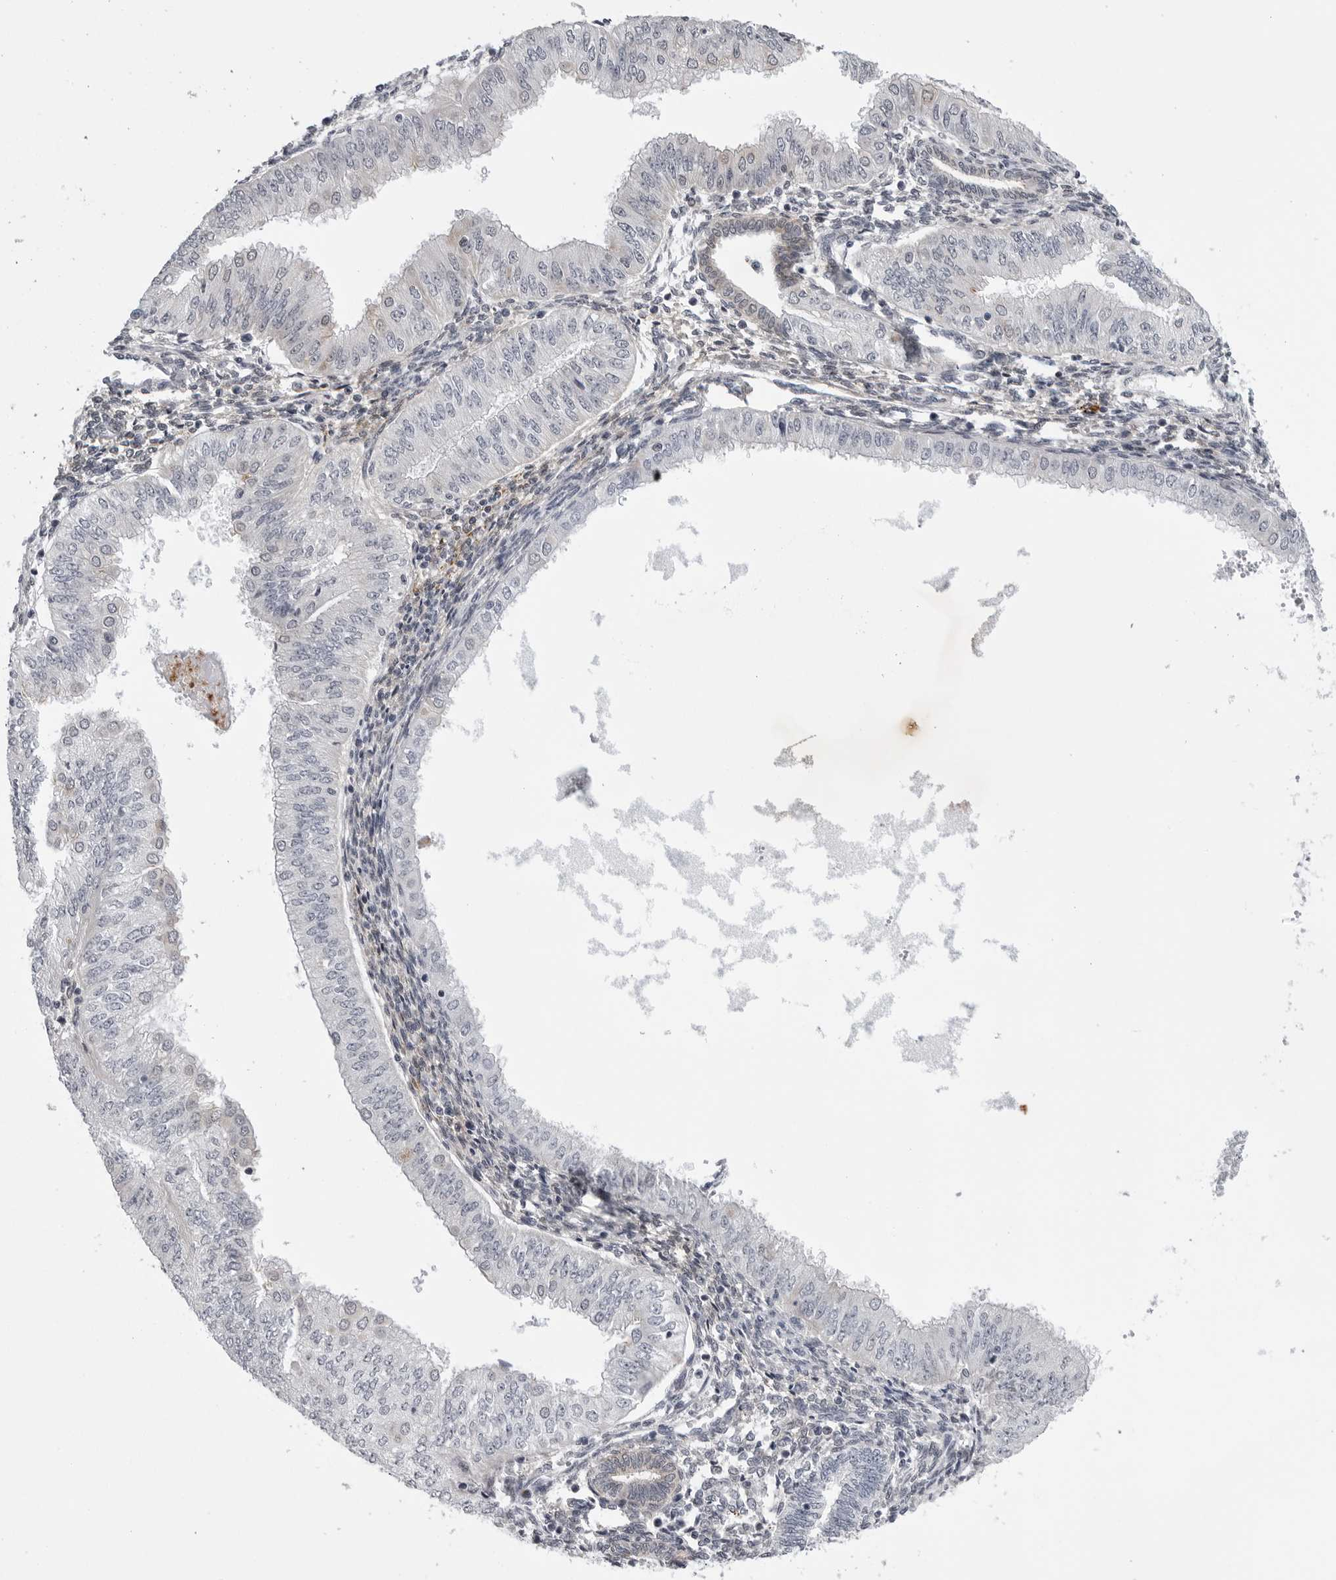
{"staining": {"intensity": "negative", "quantity": "none", "location": "none"}, "tissue": "endometrial cancer", "cell_type": "Tumor cells", "image_type": "cancer", "snomed": [{"axis": "morphology", "description": "Normal tissue, NOS"}, {"axis": "morphology", "description": "Adenocarcinoma, NOS"}, {"axis": "topography", "description": "Endometrium"}], "caption": "Immunohistochemistry (IHC) micrograph of neoplastic tissue: endometrial adenocarcinoma stained with DAB demonstrates no significant protein expression in tumor cells. Nuclei are stained in blue.", "gene": "CDK20", "patient": {"sex": "female", "age": 53}}